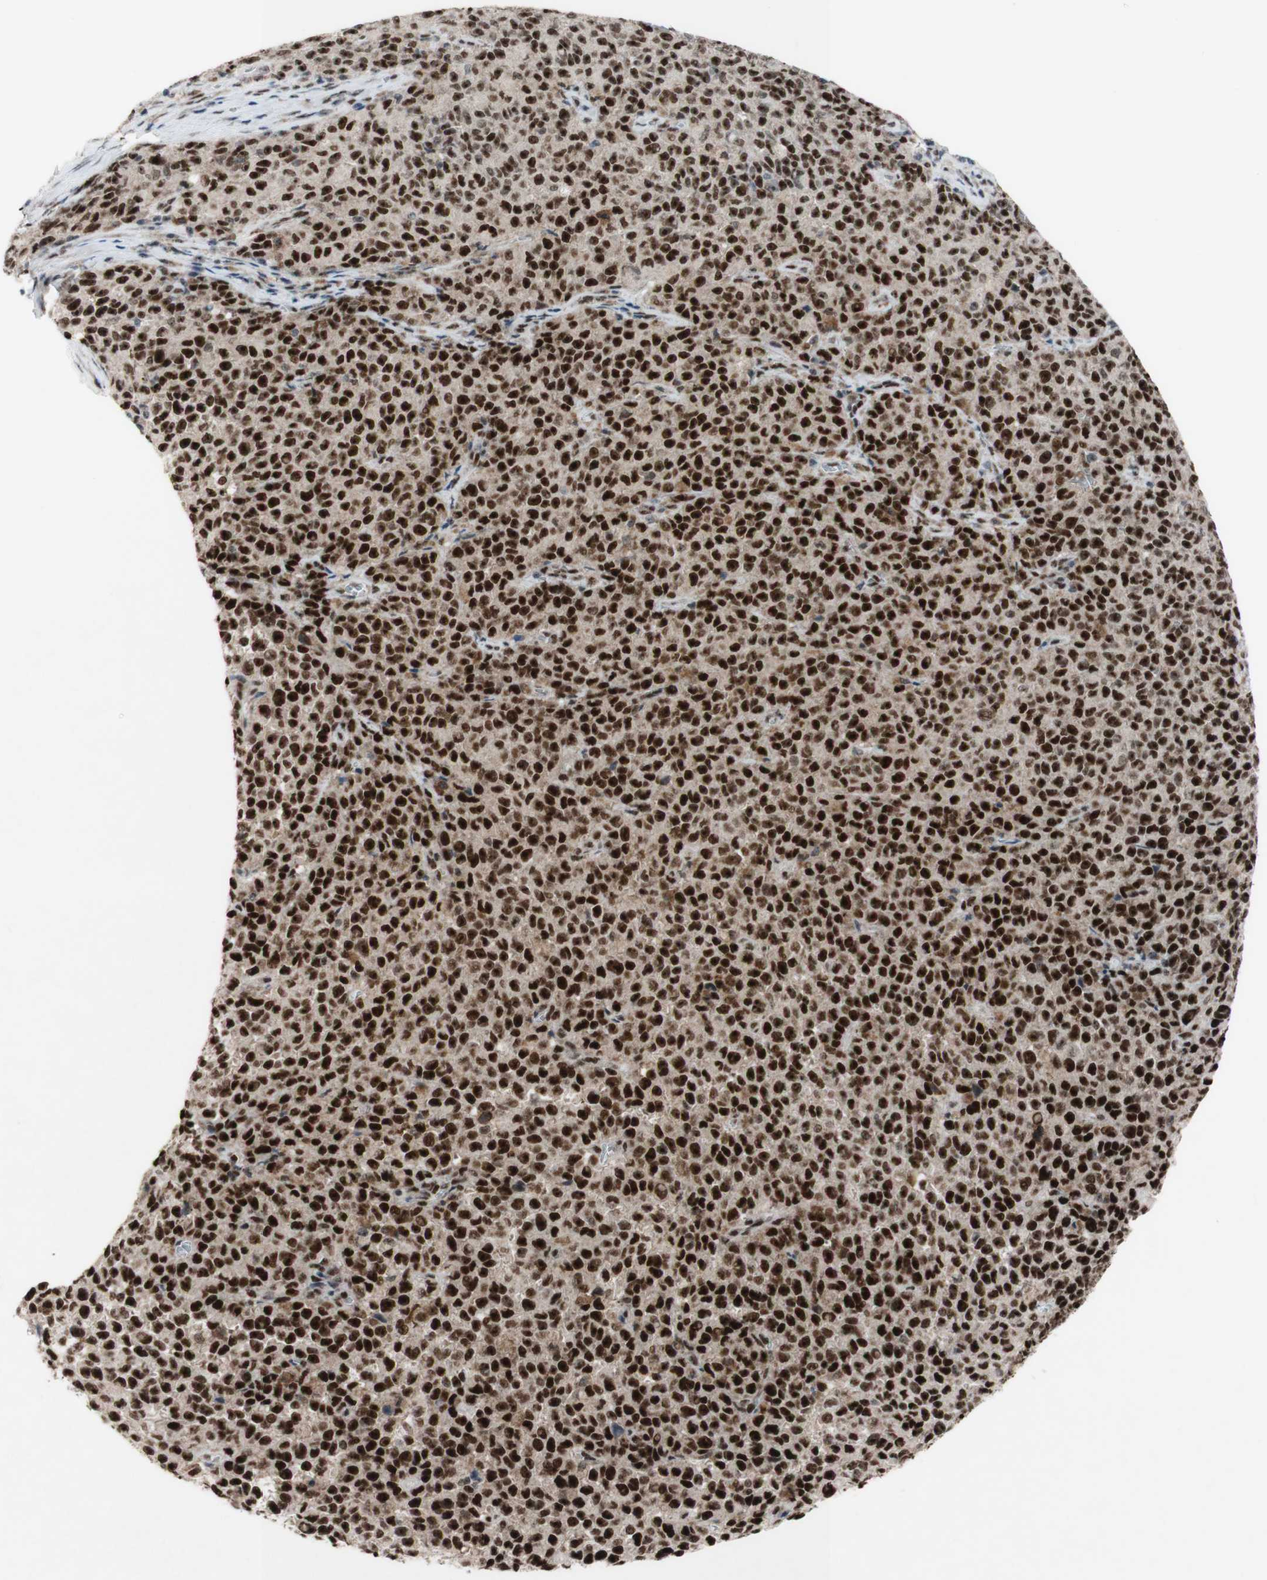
{"staining": {"intensity": "strong", "quantity": ">75%", "location": "nuclear"}, "tissue": "melanoma", "cell_type": "Tumor cells", "image_type": "cancer", "snomed": [{"axis": "morphology", "description": "Malignant melanoma, NOS"}, {"axis": "topography", "description": "Skin"}], "caption": "This micrograph exhibits IHC staining of human melanoma, with high strong nuclear expression in about >75% of tumor cells.", "gene": "POLR1A", "patient": {"sex": "female", "age": 82}}